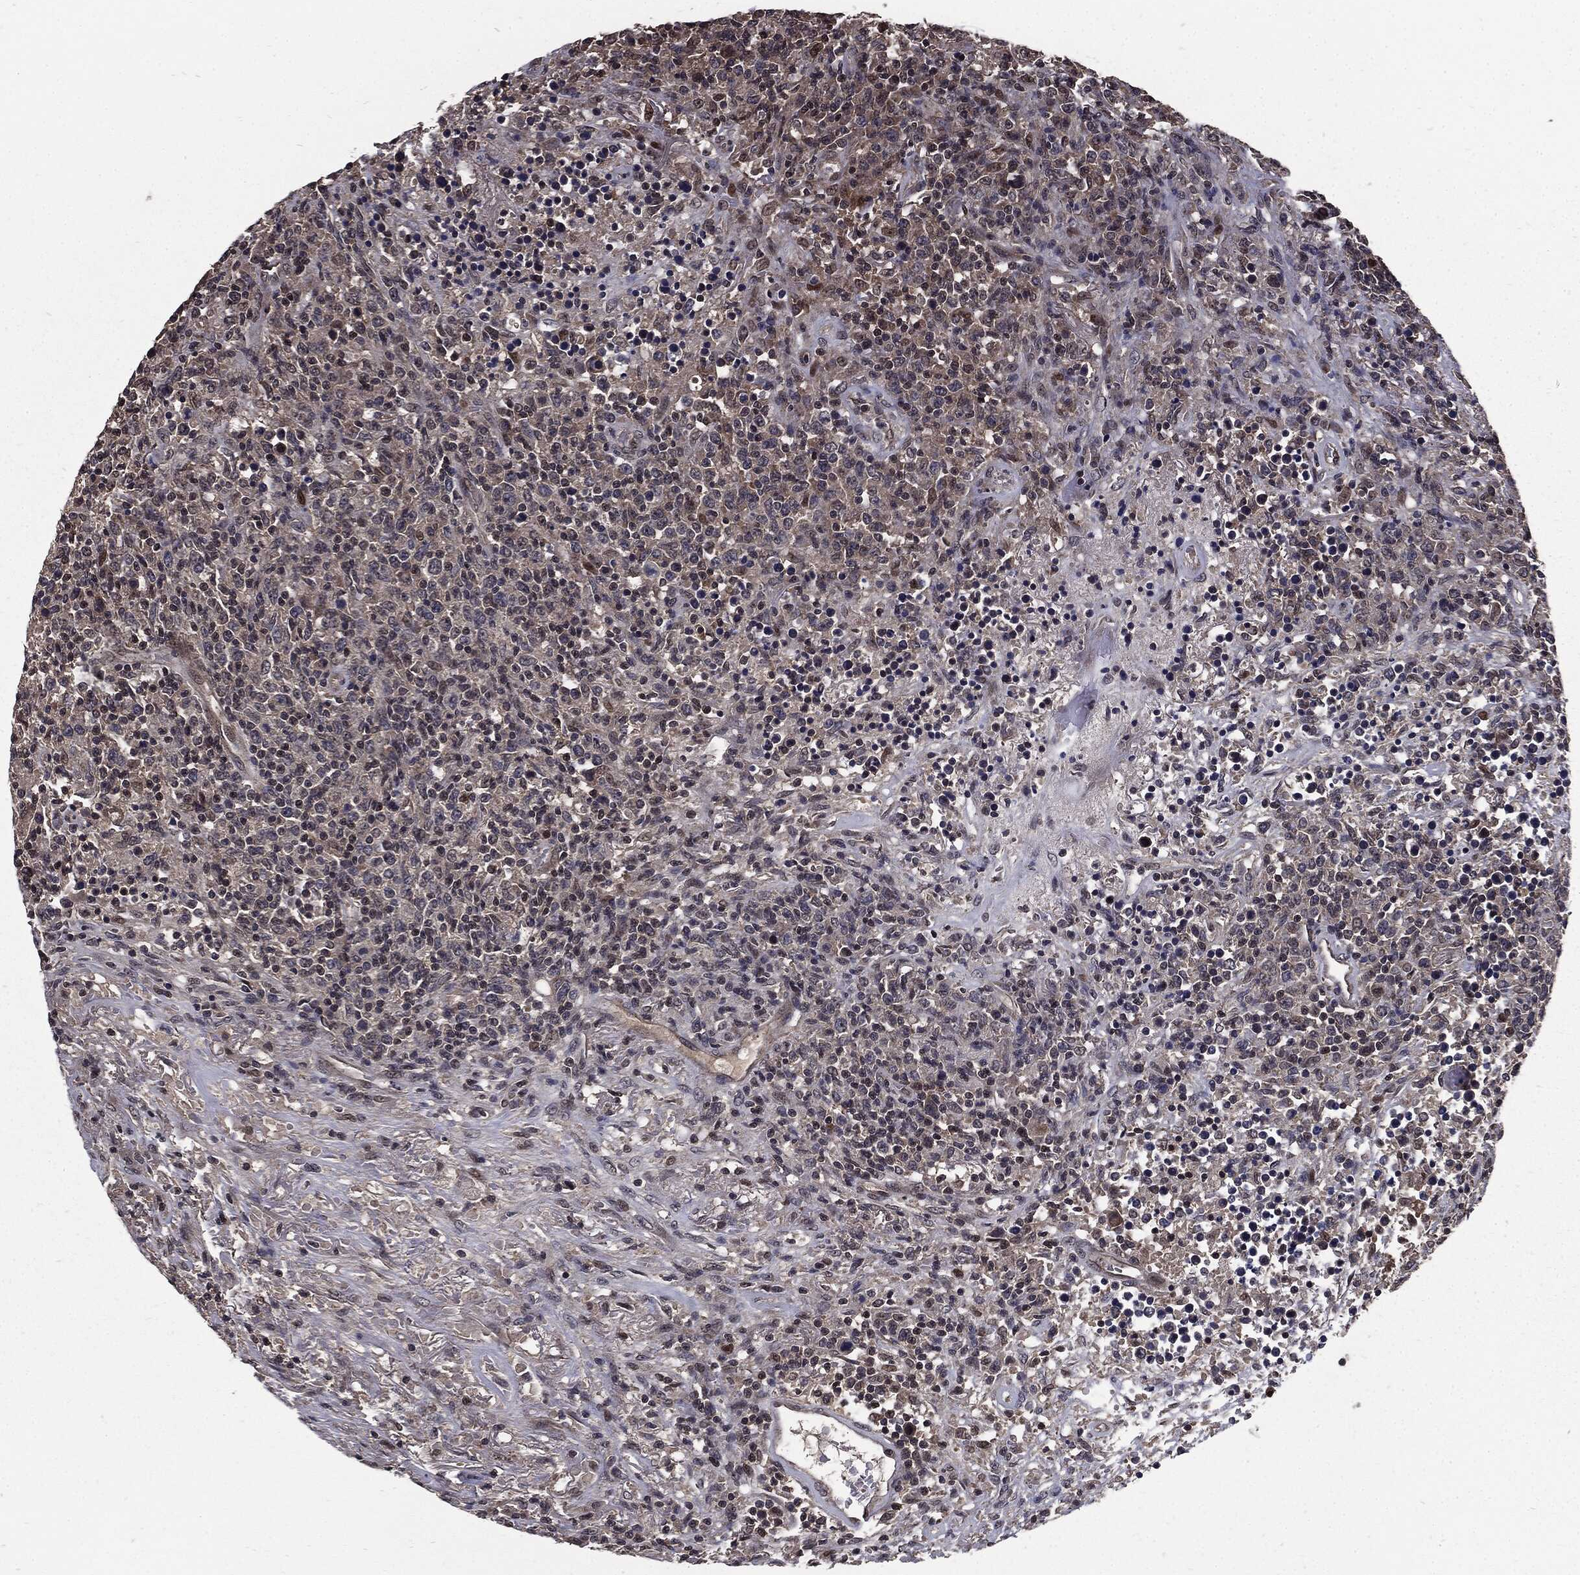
{"staining": {"intensity": "negative", "quantity": "none", "location": "none"}, "tissue": "lymphoma", "cell_type": "Tumor cells", "image_type": "cancer", "snomed": [{"axis": "morphology", "description": "Malignant lymphoma, non-Hodgkin's type, High grade"}, {"axis": "topography", "description": "Lung"}], "caption": "Human malignant lymphoma, non-Hodgkin's type (high-grade) stained for a protein using immunohistochemistry displays no expression in tumor cells.", "gene": "PTPA", "patient": {"sex": "male", "age": 79}}